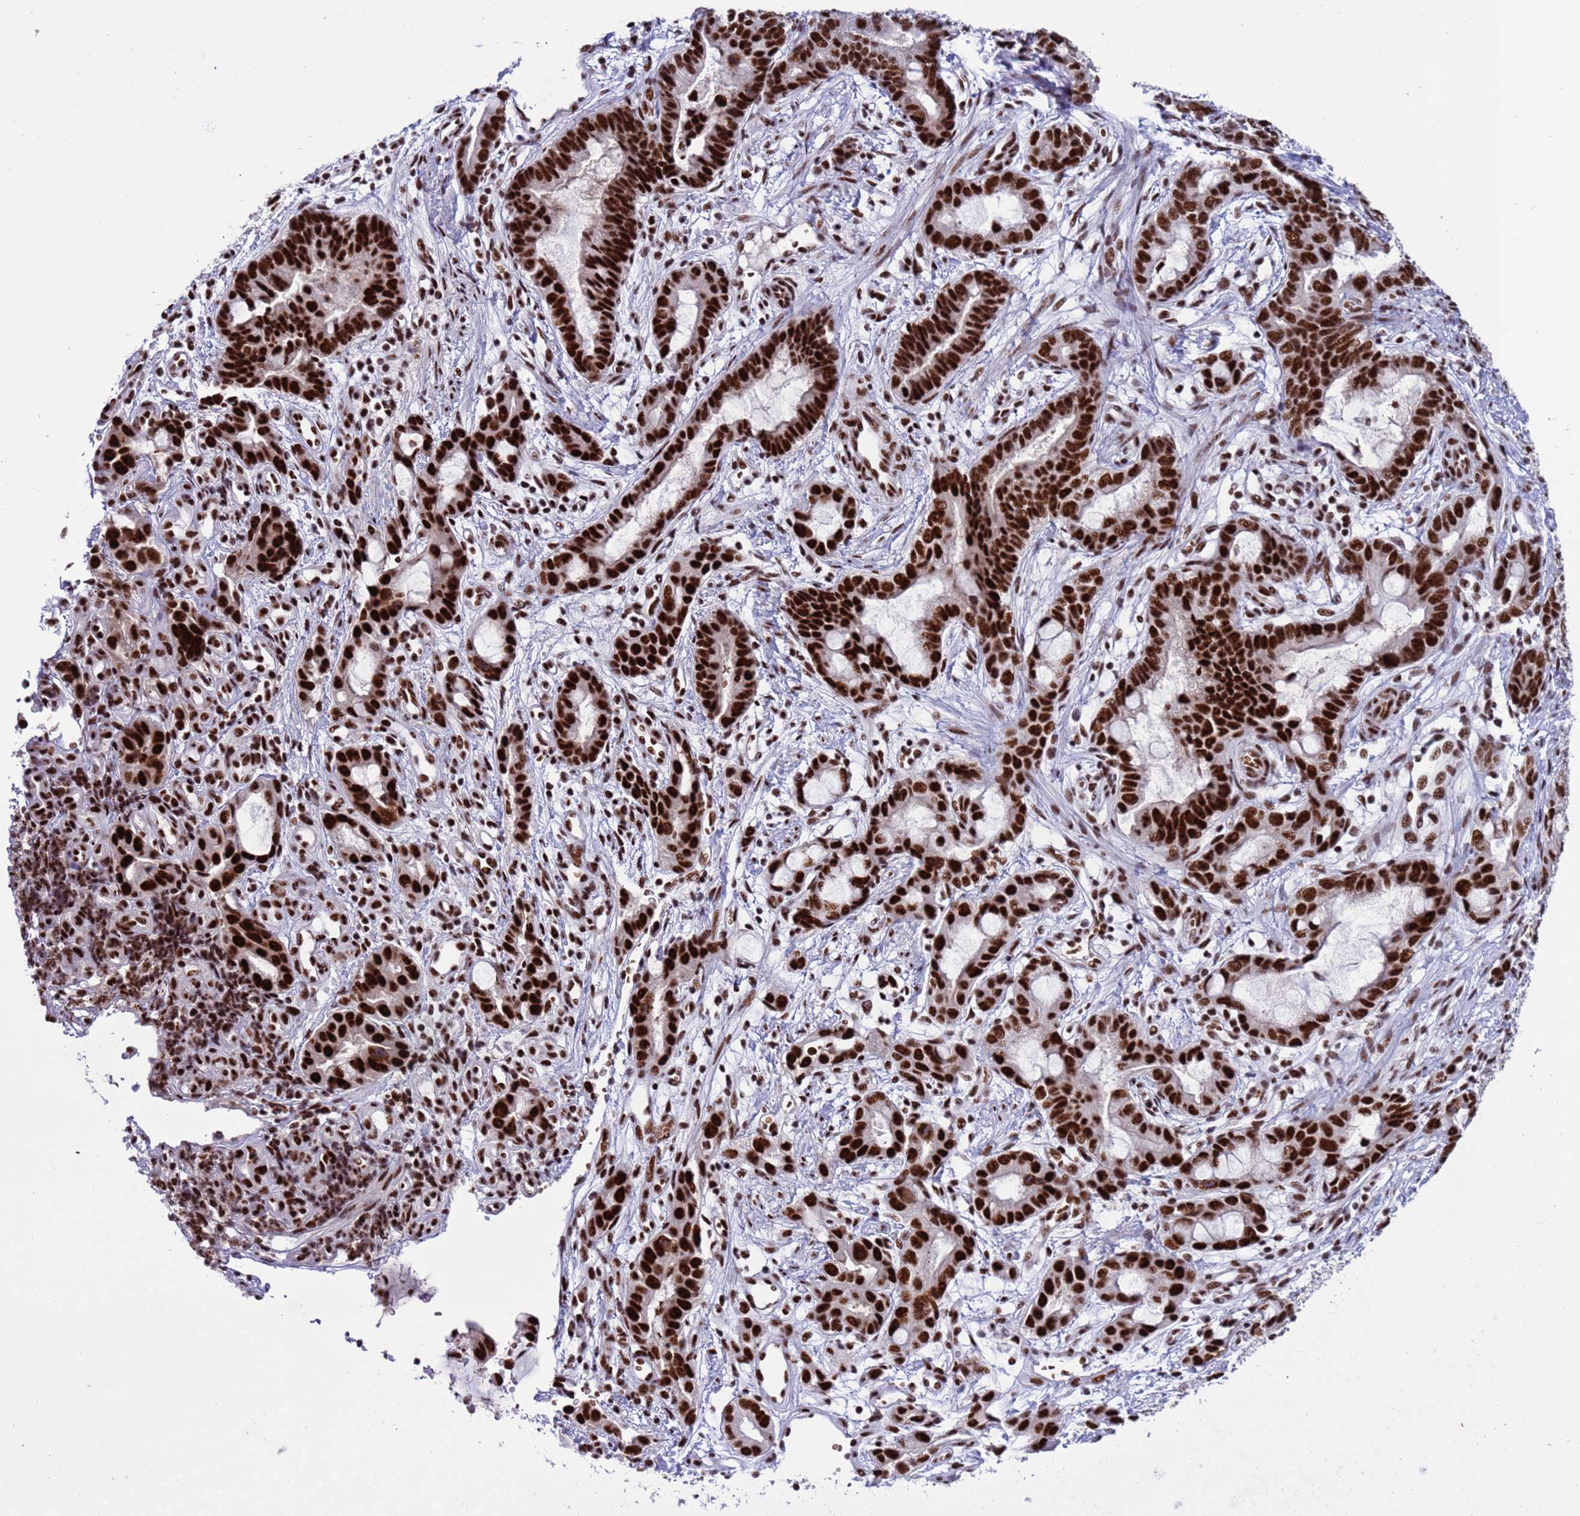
{"staining": {"intensity": "strong", "quantity": ">75%", "location": "nuclear"}, "tissue": "stomach cancer", "cell_type": "Tumor cells", "image_type": "cancer", "snomed": [{"axis": "morphology", "description": "Adenocarcinoma, NOS"}, {"axis": "topography", "description": "Stomach"}], "caption": "Immunohistochemical staining of human stomach cancer demonstrates strong nuclear protein expression in about >75% of tumor cells. Nuclei are stained in blue.", "gene": "THOC2", "patient": {"sex": "male", "age": 55}}